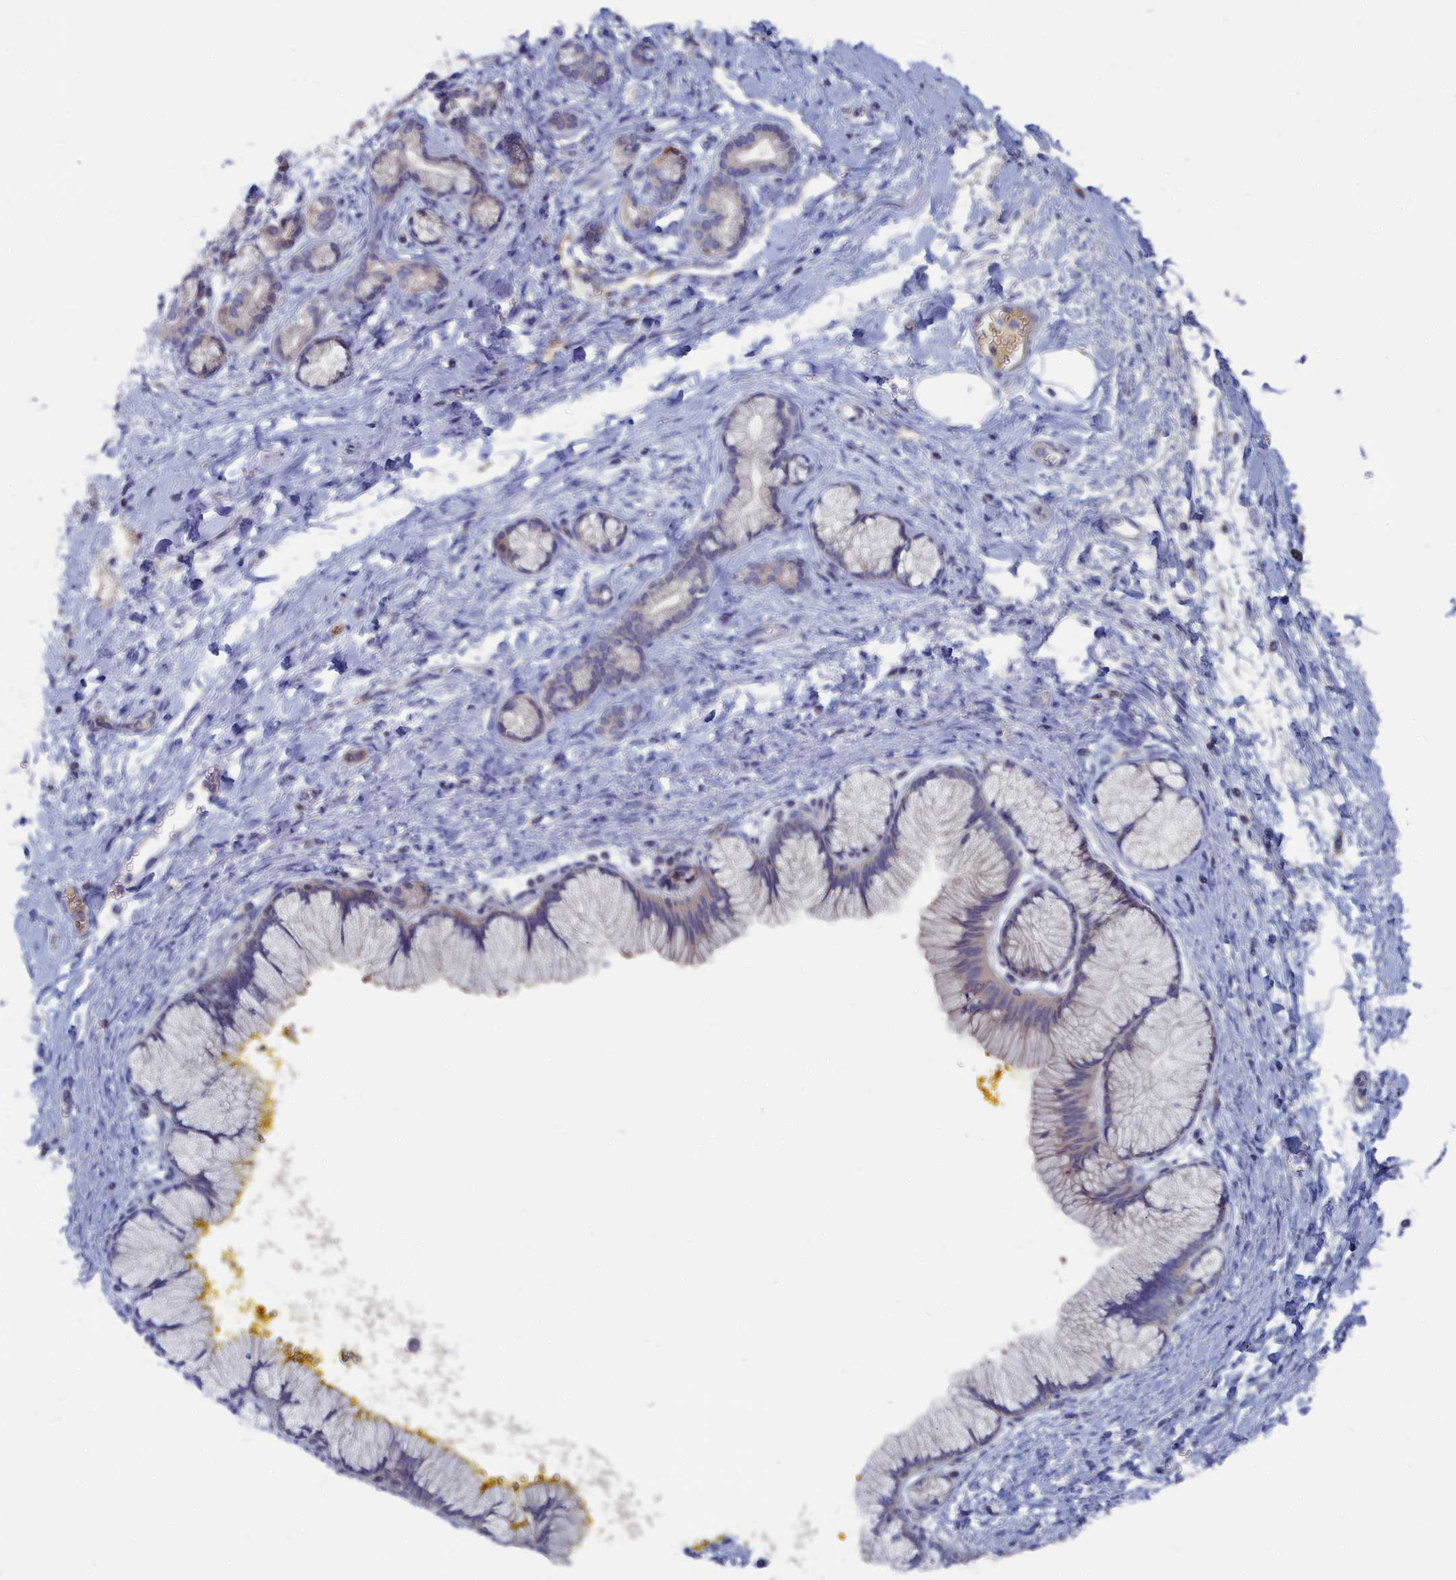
{"staining": {"intensity": "weak", "quantity": "<25%", "location": "cytoplasmic/membranous"}, "tissue": "pancreatic cancer", "cell_type": "Tumor cells", "image_type": "cancer", "snomed": [{"axis": "morphology", "description": "Adenocarcinoma, NOS"}, {"axis": "topography", "description": "Pancreas"}], "caption": "Histopathology image shows no protein positivity in tumor cells of pancreatic cancer (adenocarcinoma) tissue.", "gene": "CEND1", "patient": {"sex": "male", "age": 58}}